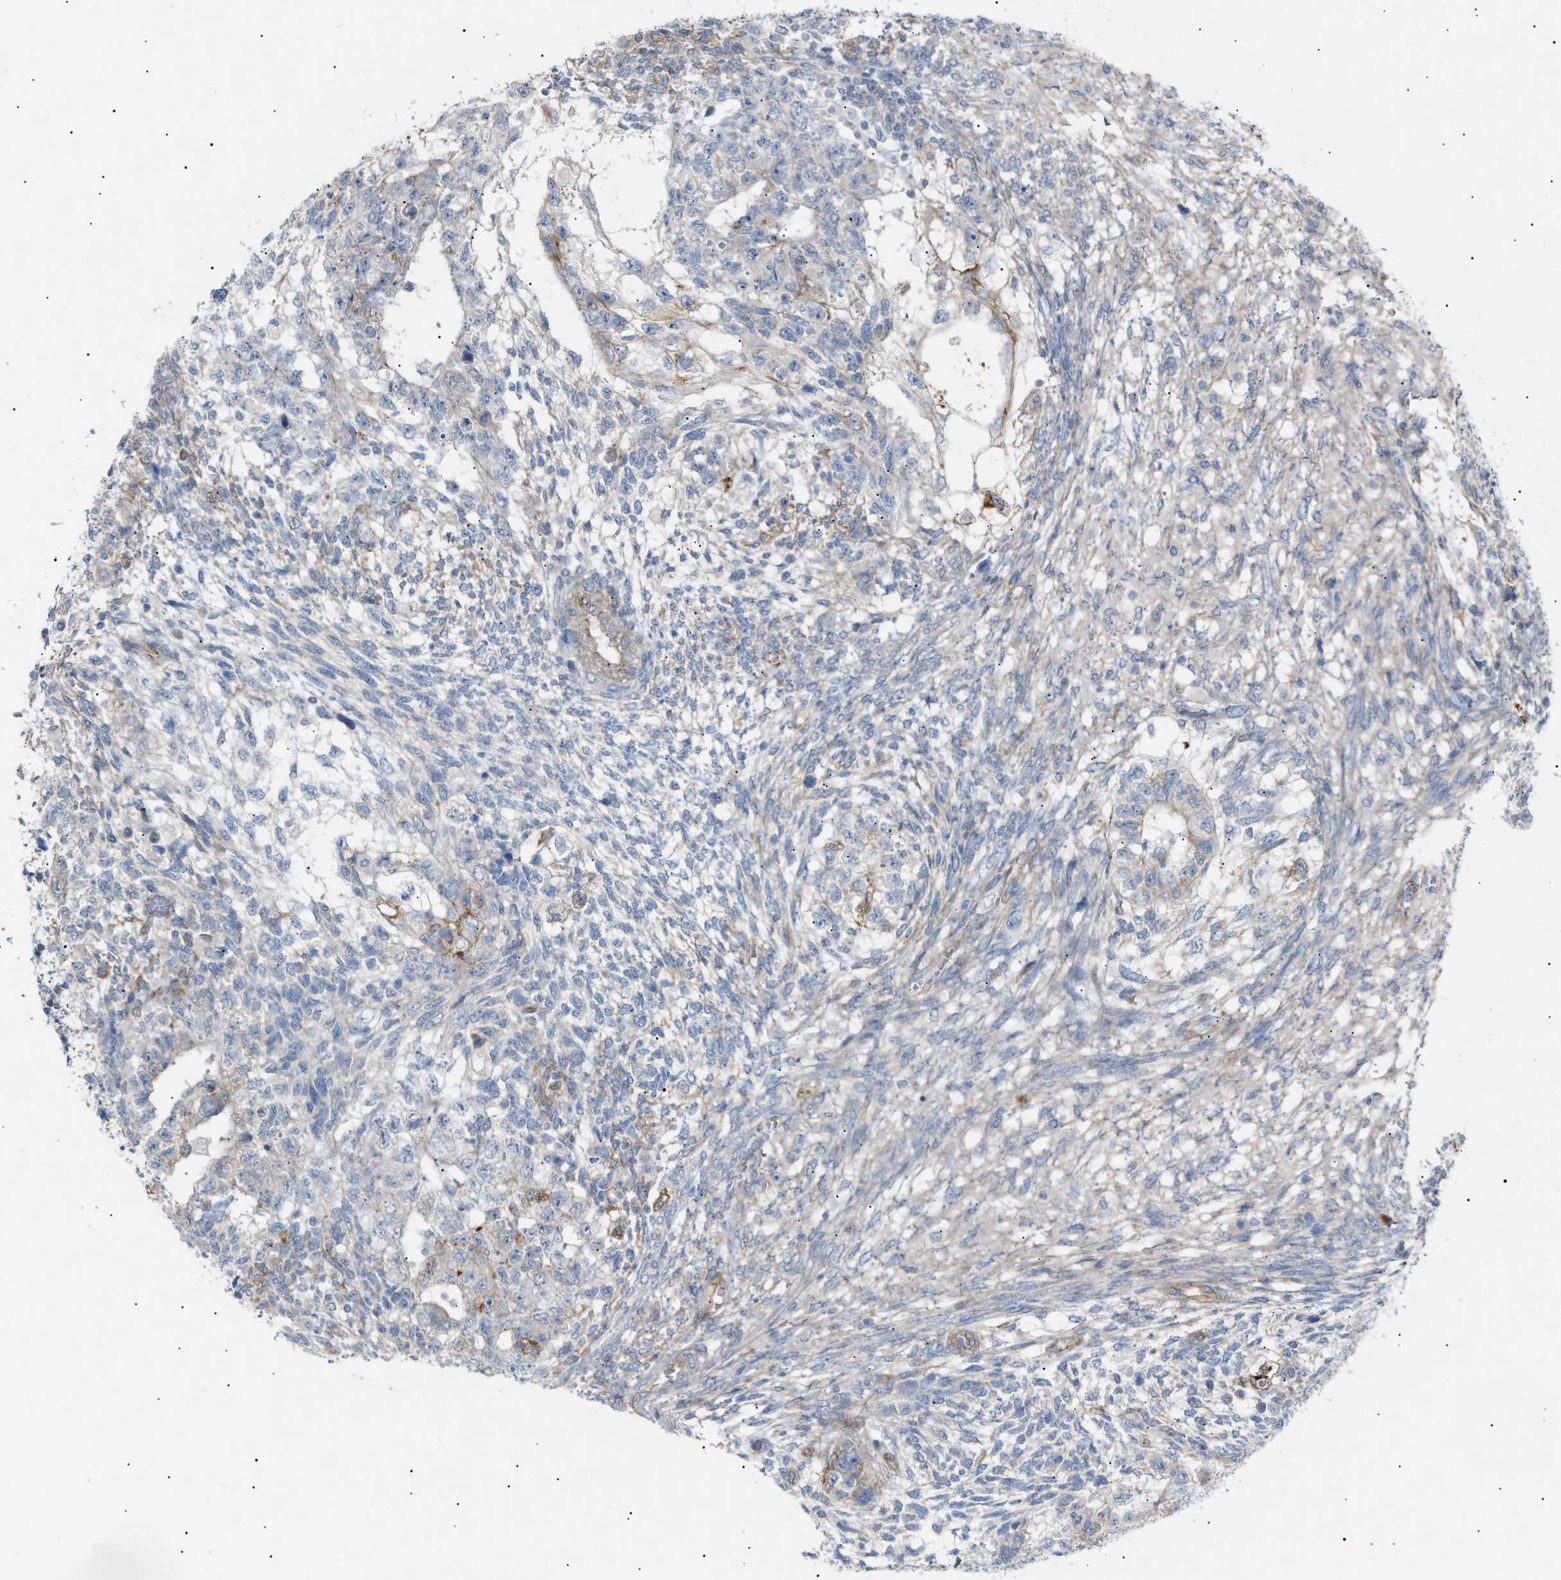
{"staining": {"intensity": "negative", "quantity": "none", "location": "none"}, "tissue": "testis cancer", "cell_type": "Tumor cells", "image_type": "cancer", "snomed": [{"axis": "morphology", "description": "Normal tissue, NOS"}, {"axis": "morphology", "description": "Carcinoma, Embryonal, NOS"}, {"axis": "topography", "description": "Testis"}], "caption": "Image shows no significant protein expression in tumor cells of embryonal carcinoma (testis).", "gene": "ZFHX2", "patient": {"sex": "male", "age": 36}}